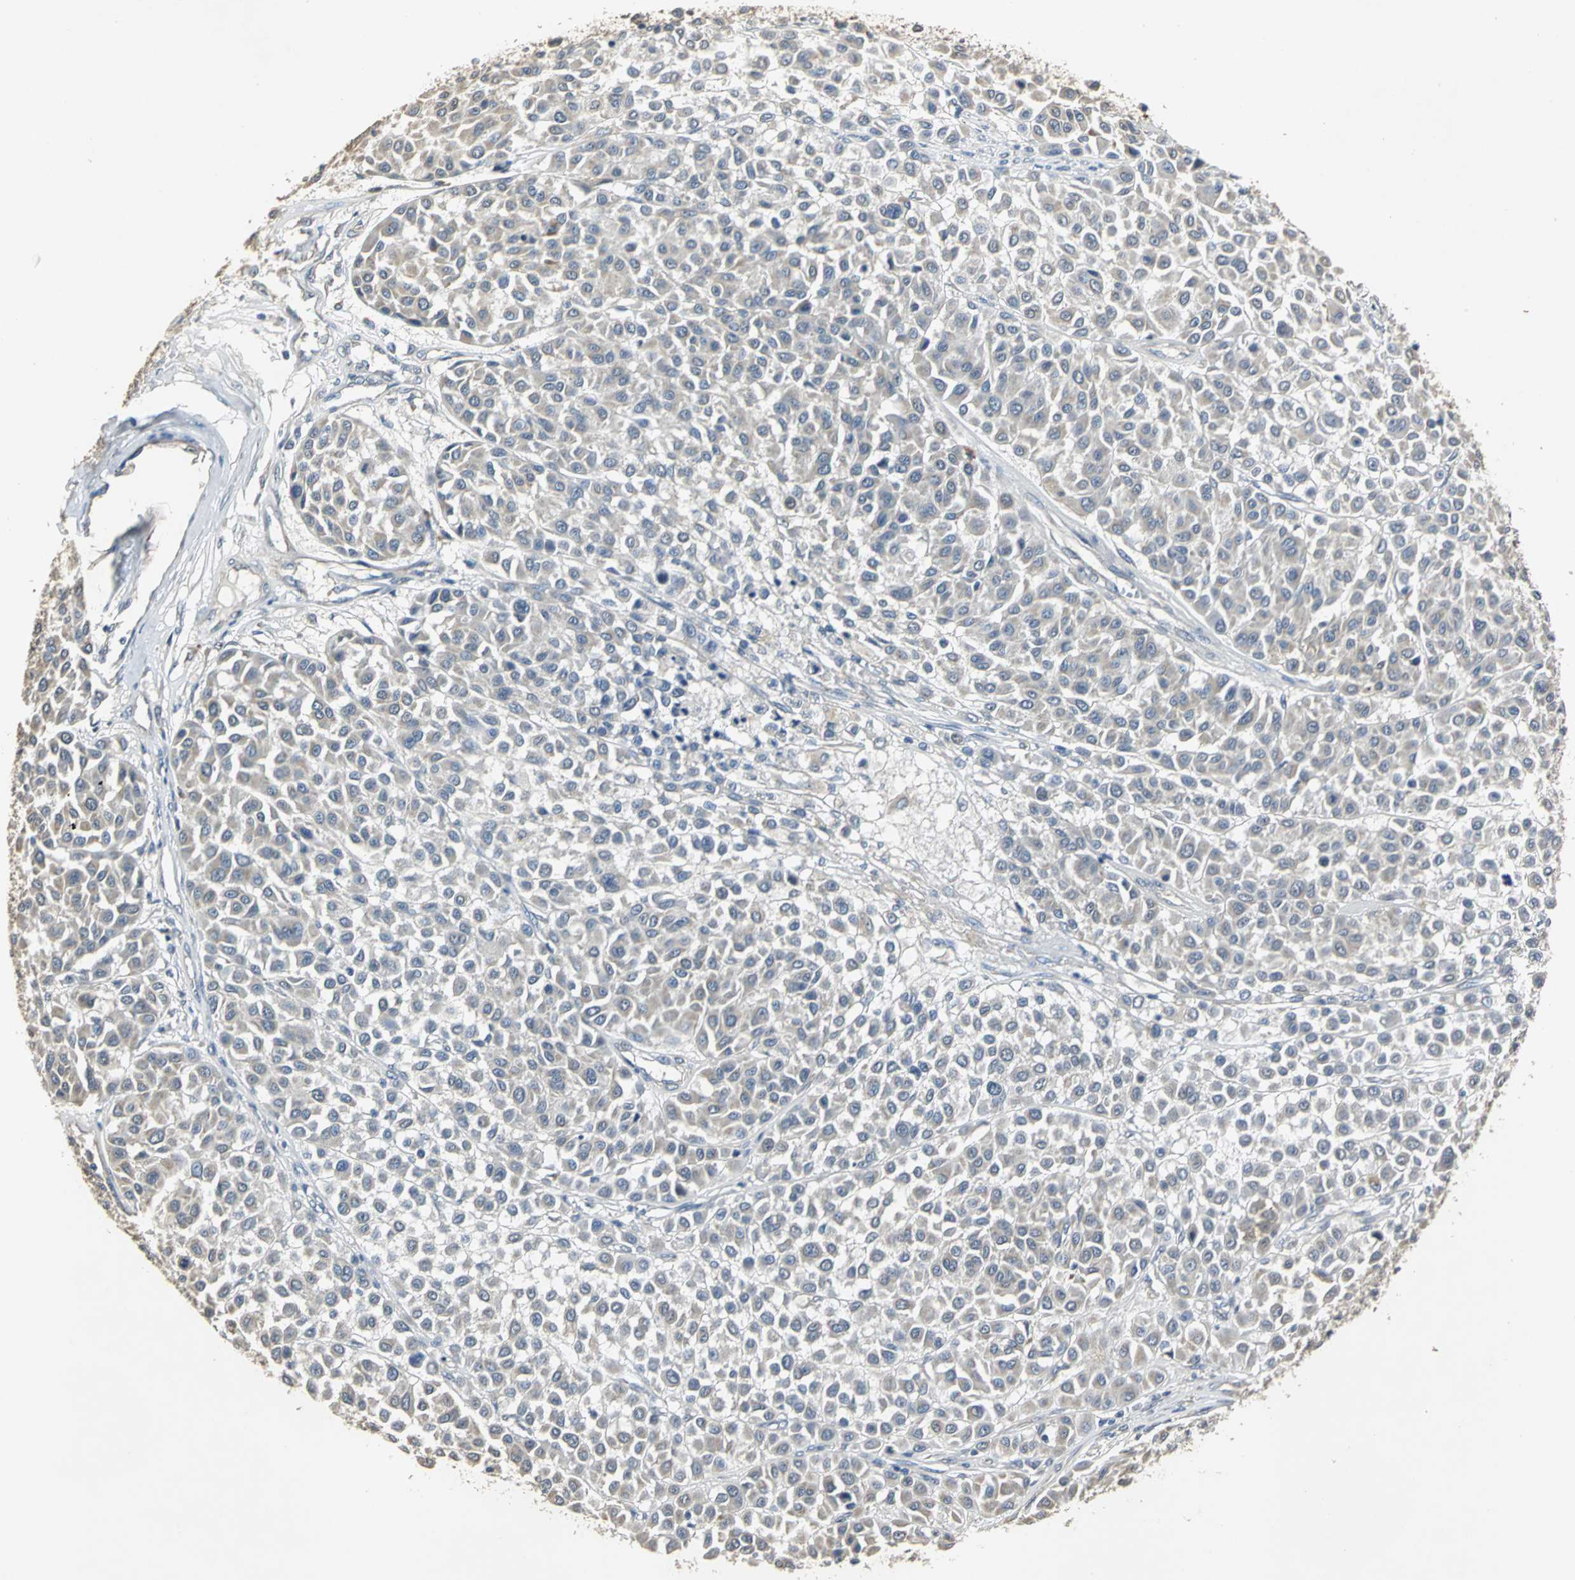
{"staining": {"intensity": "weak", "quantity": ">75%", "location": "cytoplasmic/membranous"}, "tissue": "melanoma", "cell_type": "Tumor cells", "image_type": "cancer", "snomed": [{"axis": "morphology", "description": "Malignant melanoma, Metastatic site"}, {"axis": "topography", "description": "Soft tissue"}], "caption": "Melanoma stained with a brown dye displays weak cytoplasmic/membranous positive expression in about >75% of tumor cells.", "gene": "OCLN", "patient": {"sex": "male", "age": 41}}